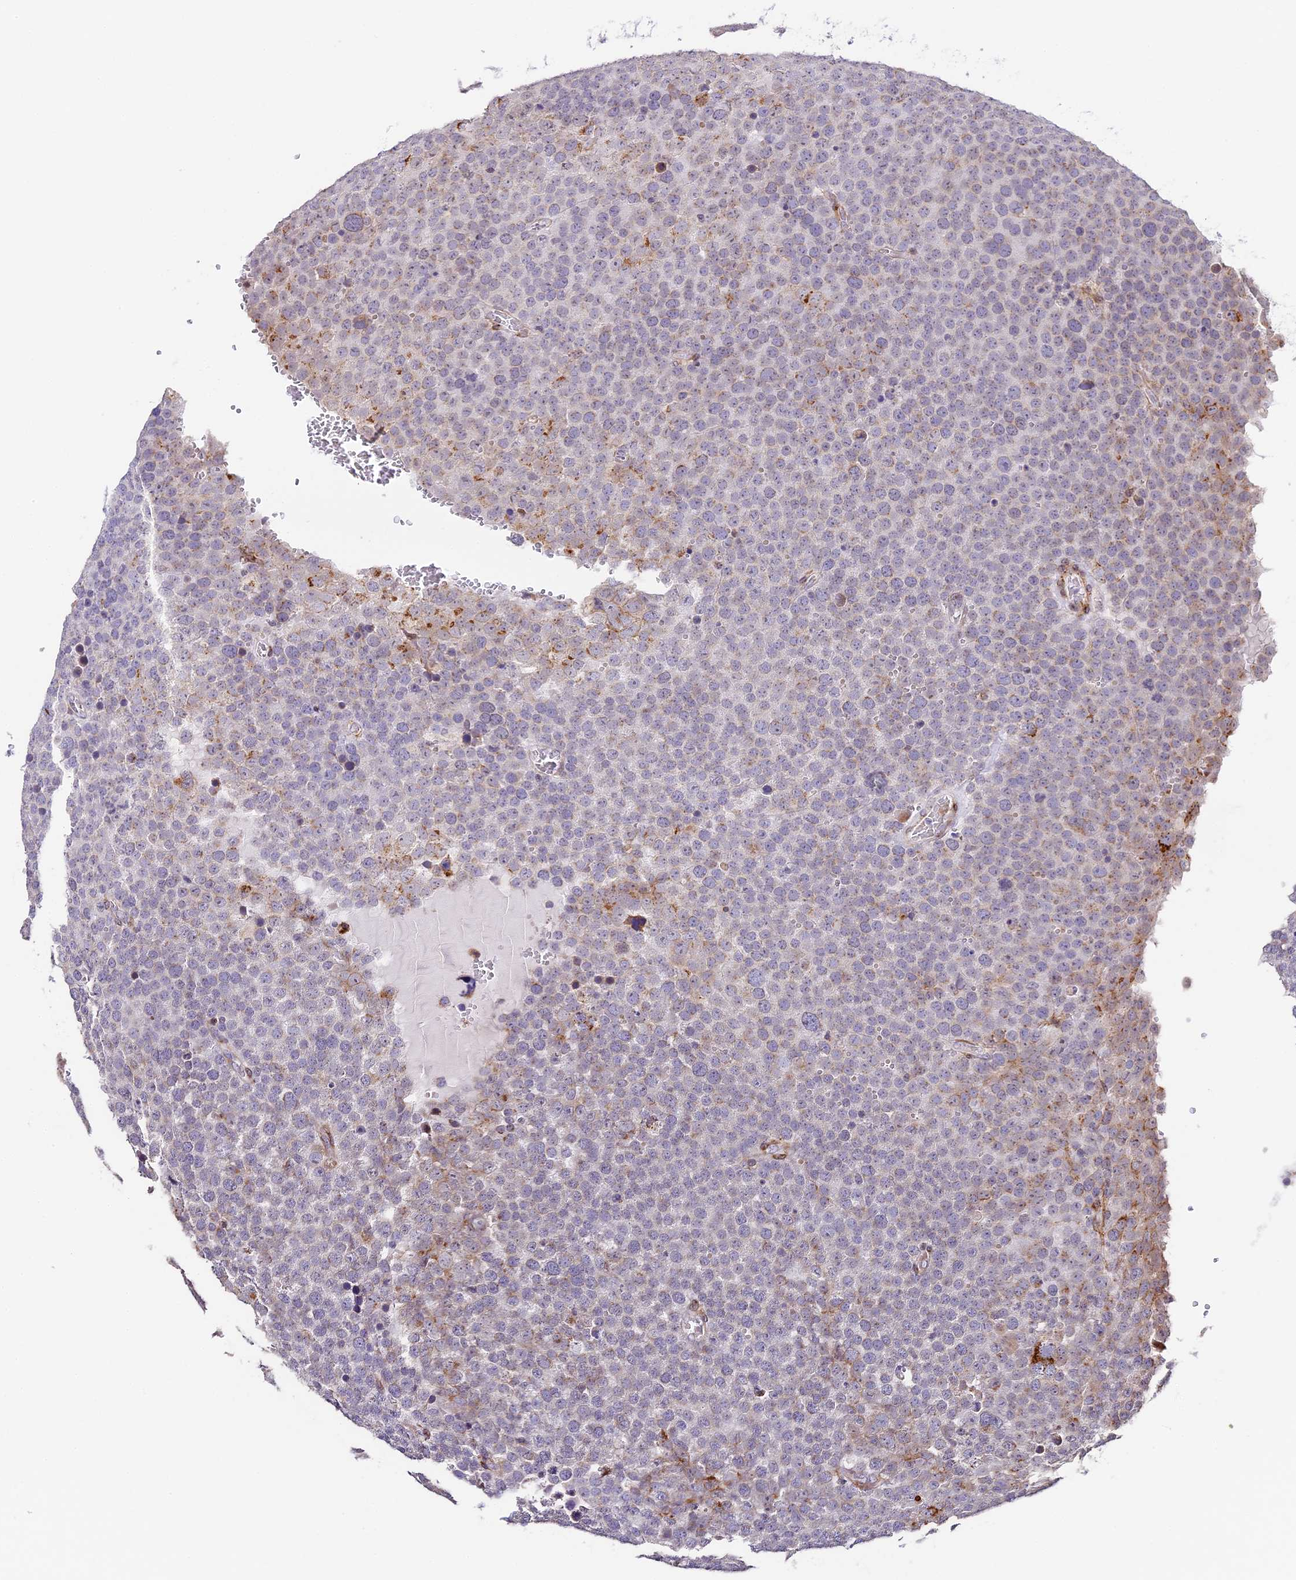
{"staining": {"intensity": "weak", "quantity": "<25%", "location": "cytoplasmic/membranous"}, "tissue": "testis cancer", "cell_type": "Tumor cells", "image_type": "cancer", "snomed": [{"axis": "morphology", "description": "Seminoma, NOS"}, {"axis": "topography", "description": "Testis"}], "caption": "The photomicrograph displays no significant positivity in tumor cells of testis cancer.", "gene": "HEATR5B", "patient": {"sex": "male", "age": 71}}